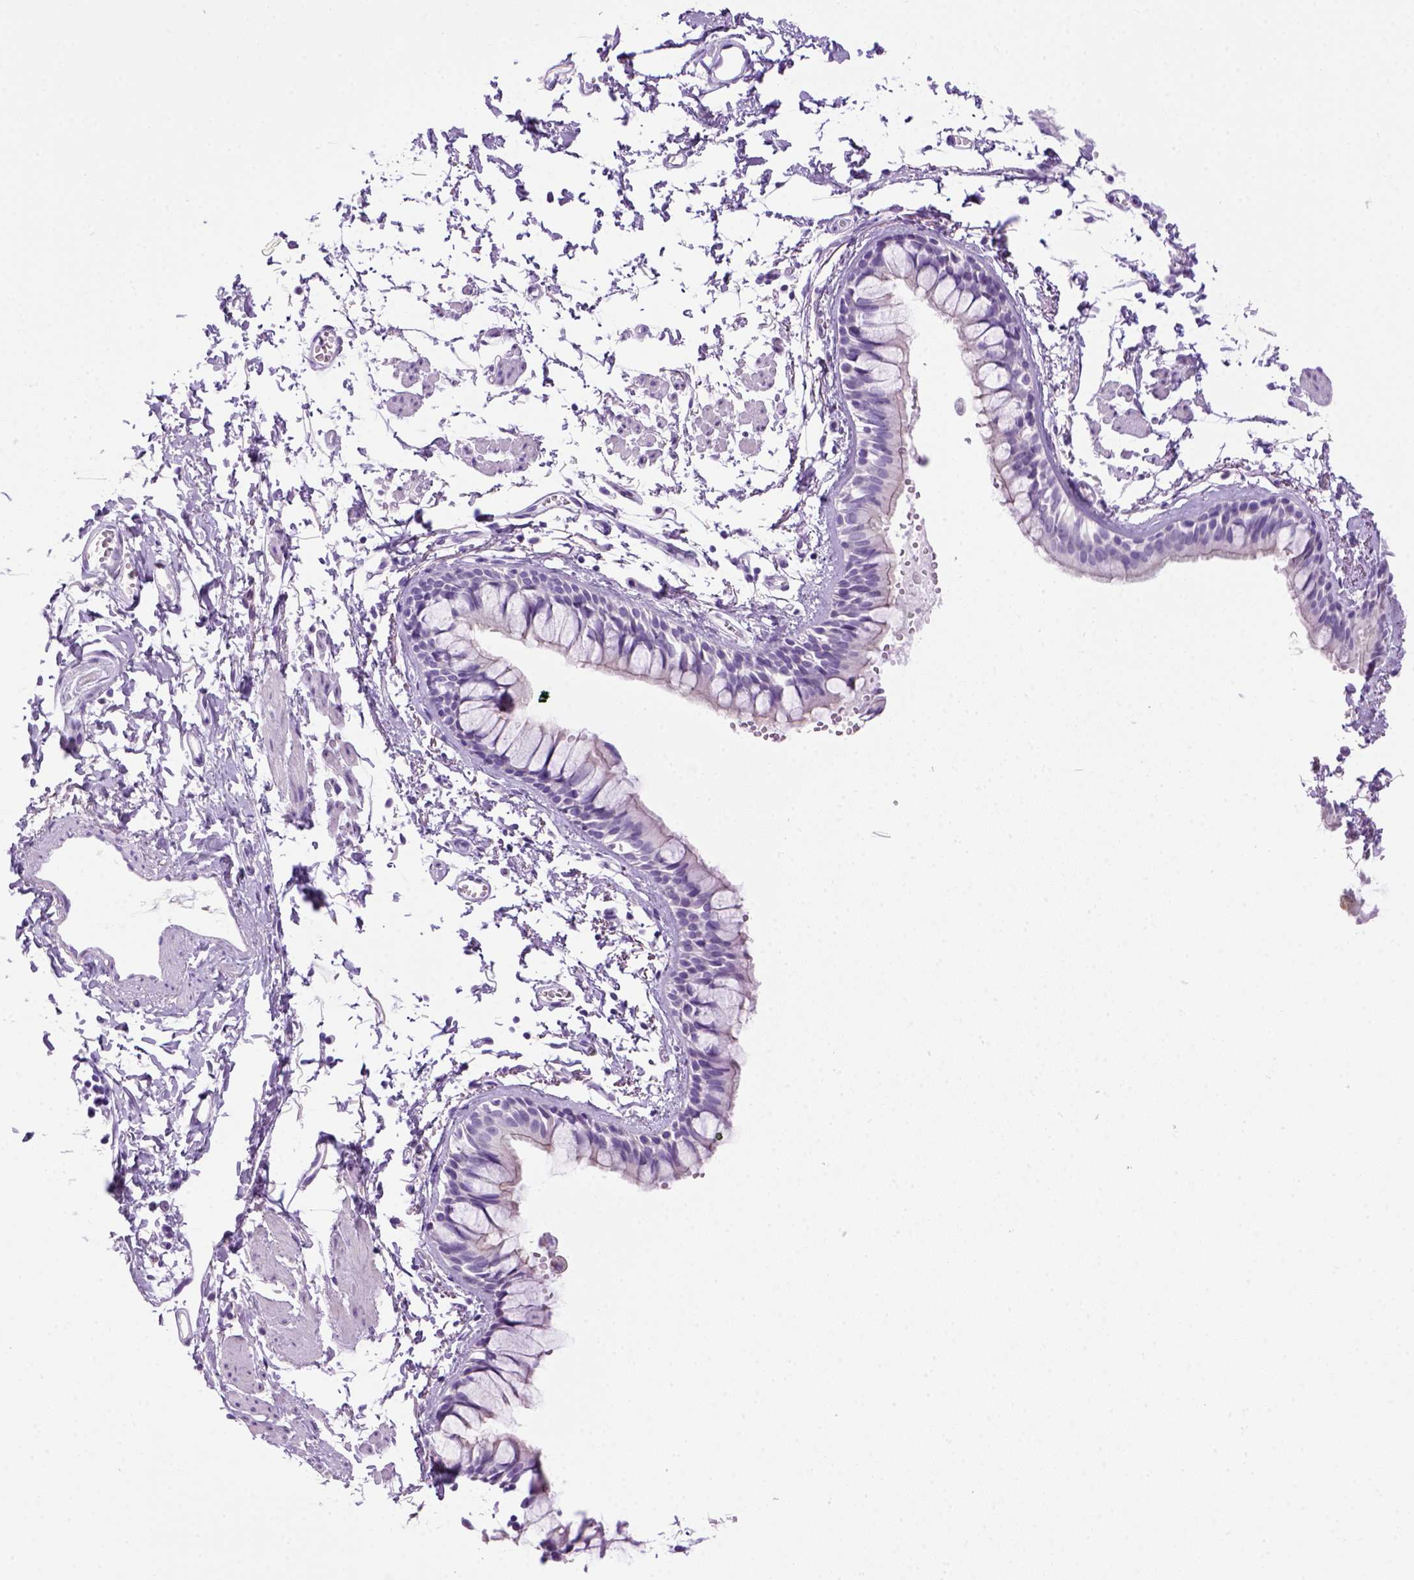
{"staining": {"intensity": "negative", "quantity": "none", "location": "none"}, "tissue": "bronchus", "cell_type": "Respiratory epithelial cells", "image_type": "normal", "snomed": [{"axis": "morphology", "description": "Normal tissue, NOS"}, {"axis": "topography", "description": "Cartilage tissue"}, {"axis": "topography", "description": "Bronchus"}], "caption": "Respiratory epithelial cells show no significant protein expression in normal bronchus.", "gene": "SGCG", "patient": {"sex": "female", "age": 59}}